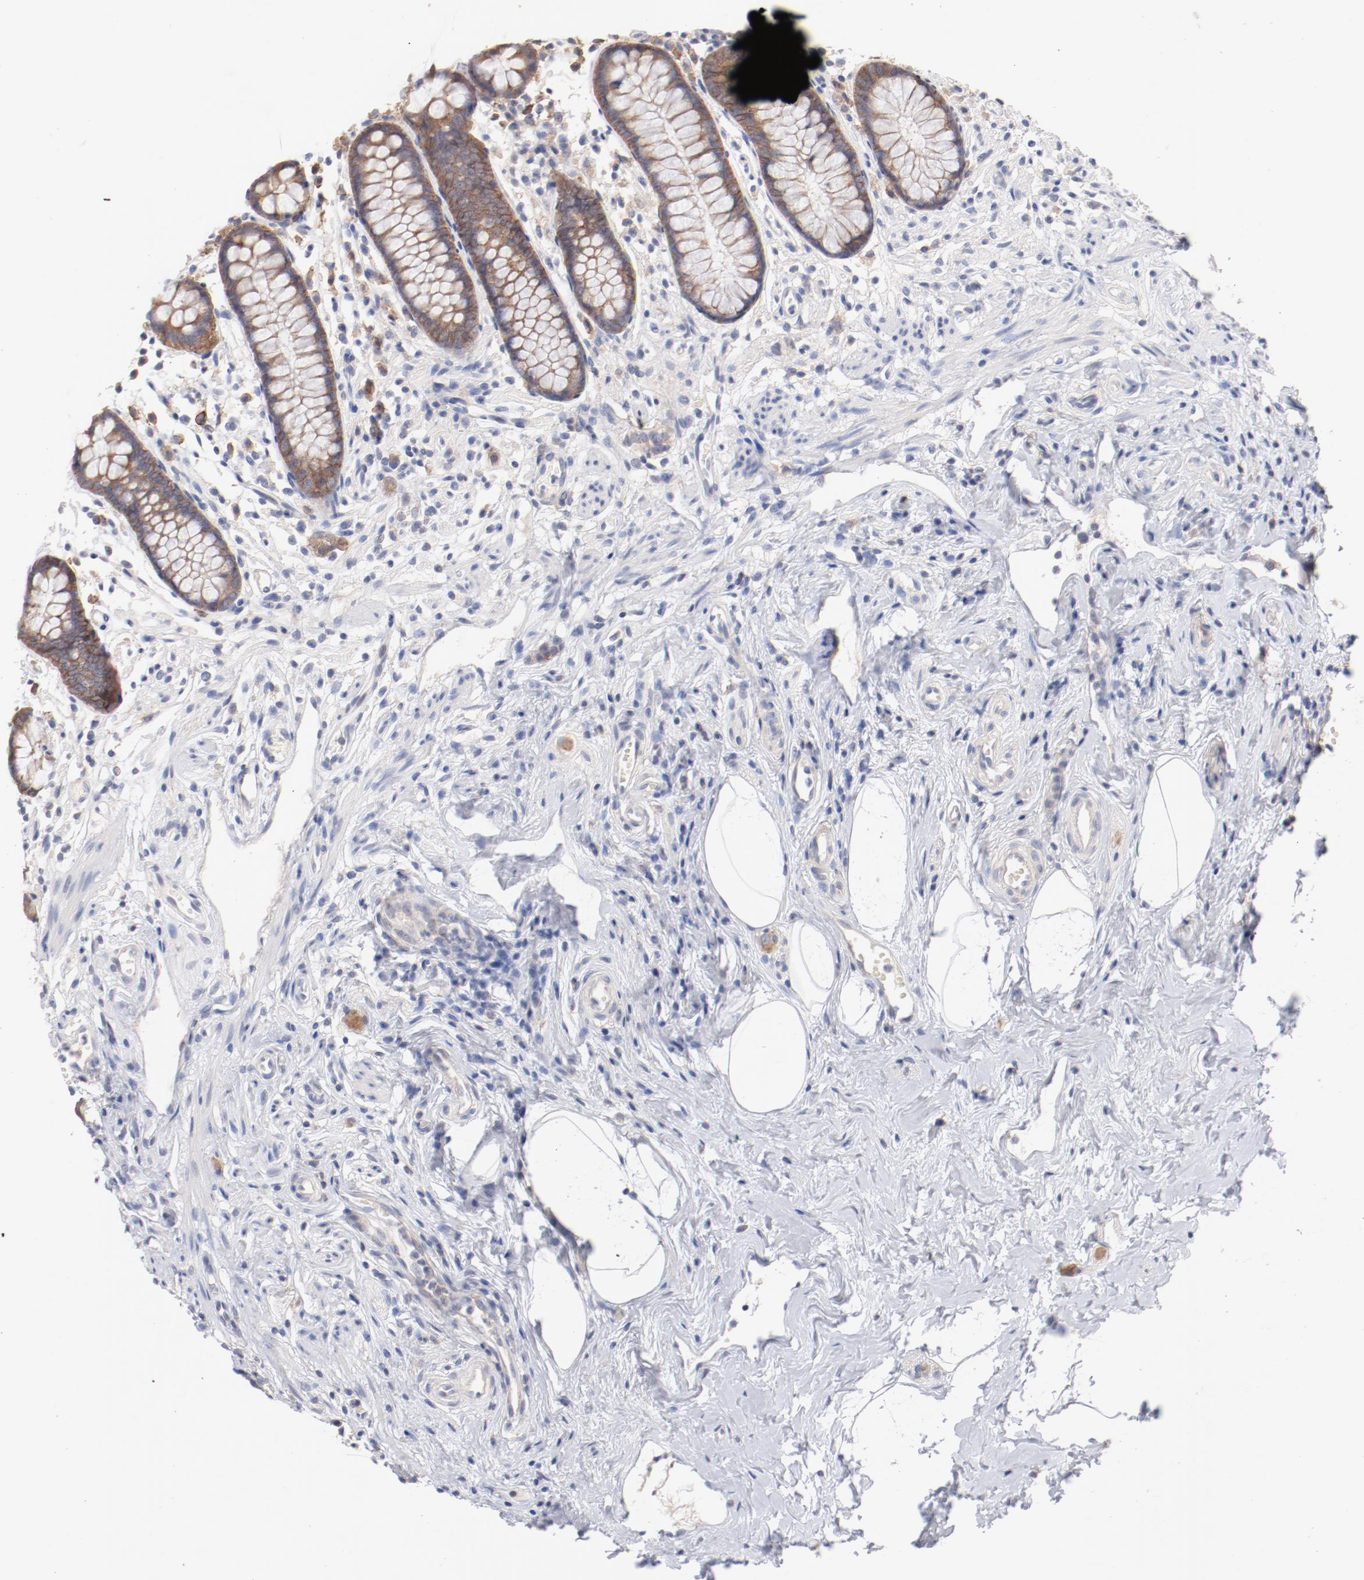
{"staining": {"intensity": "weak", "quantity": ">75%", "location": "cytoplasmic/membranous"}, "tissue": "appendix", "cell_type": "Glandular cells", "image_type": "normal", "snomed": [{"axis": "morphology", "description": "Normal tissue, NOS"}, {"axis": "topography", "description": "Appendix"}], "caption": "Protein analysis of benign appendix exhibits weak cytoplasmic/membranous staining in approximately >75% of glandular cells.", "gene": "SETD3", "patient": {"sex": "male", "age": 38}}